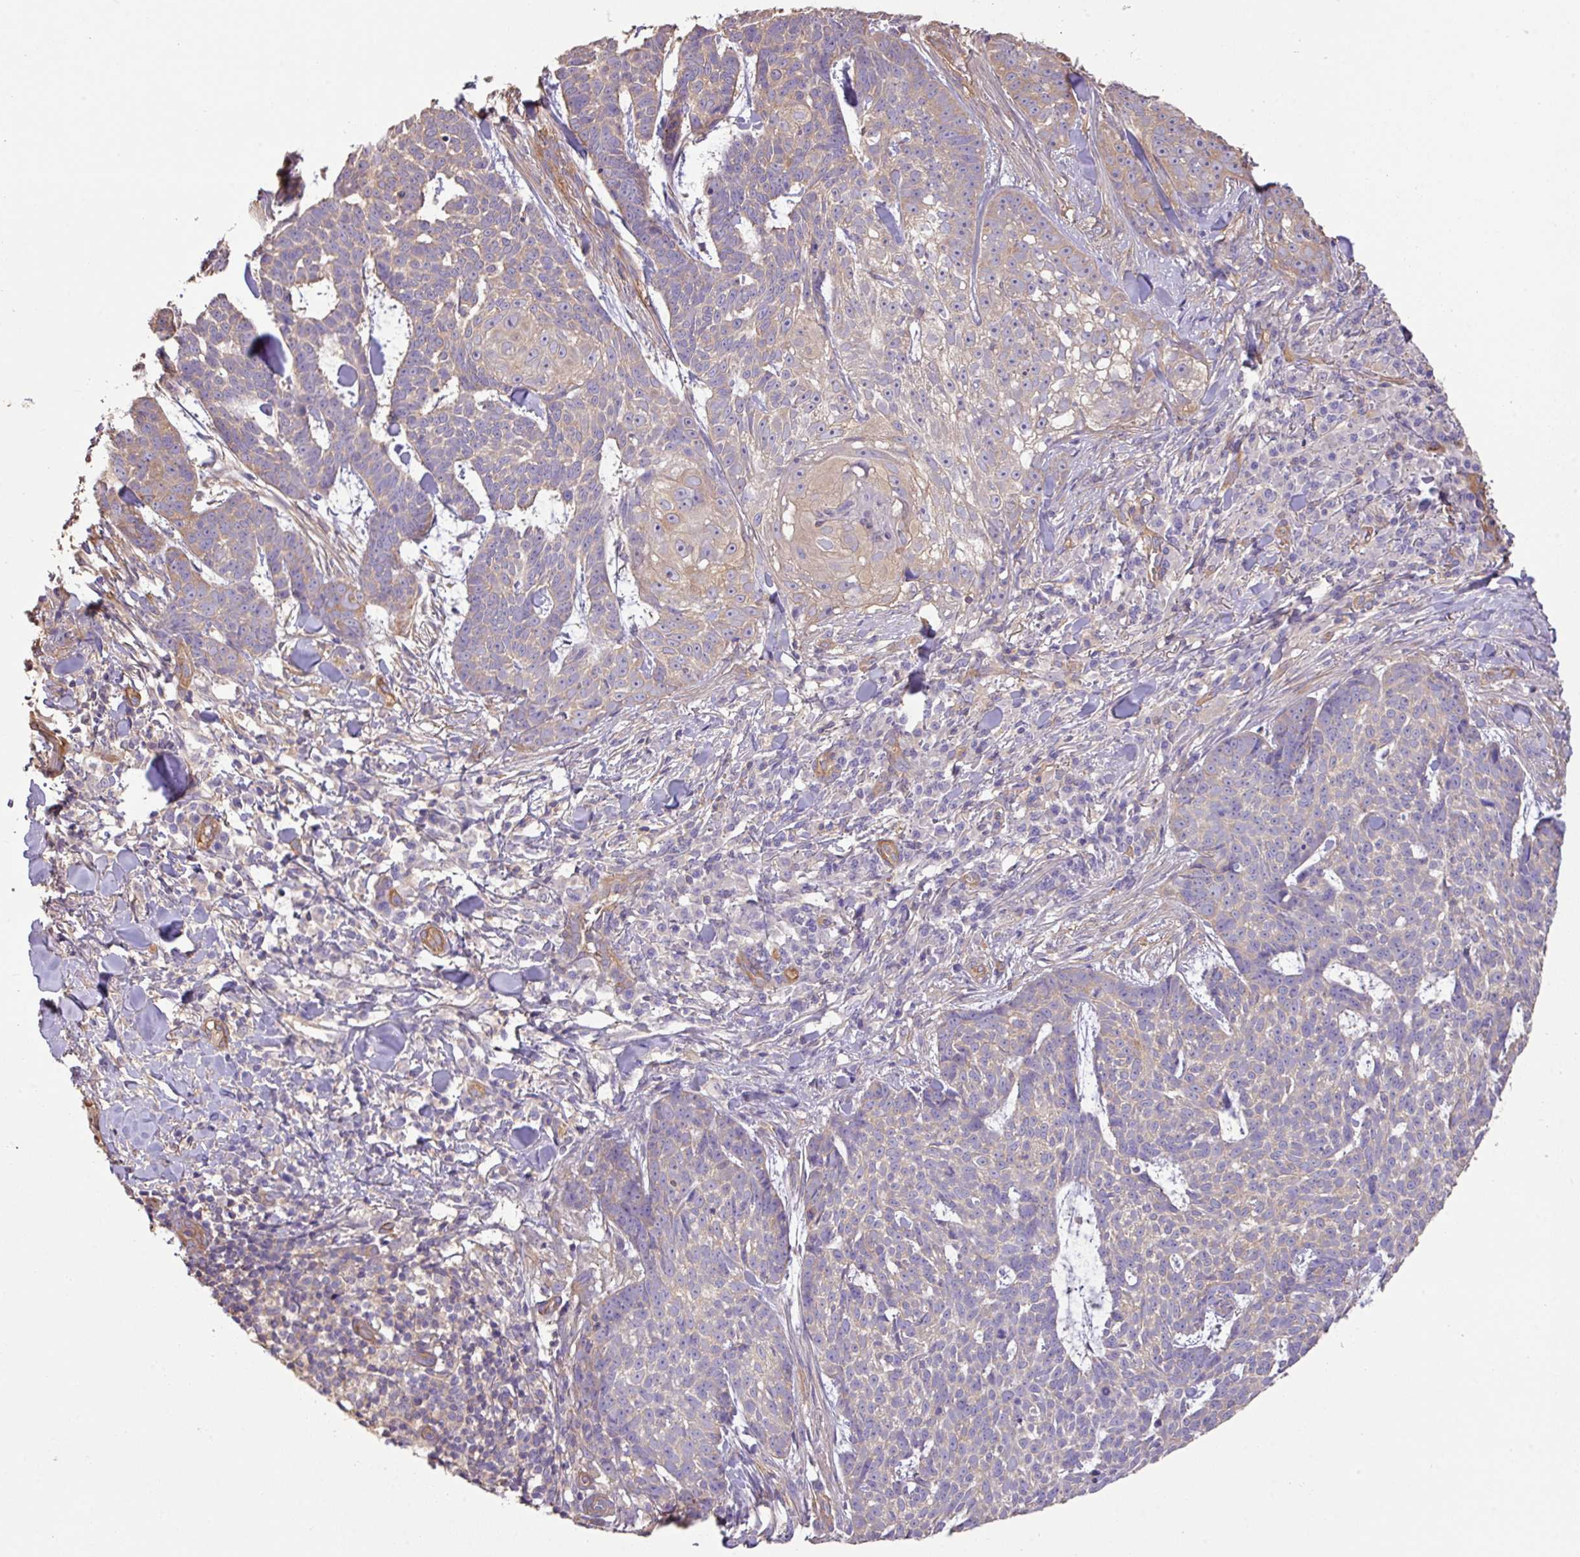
{"staining": {"intensity": "weak", "quantity": "<25%", "location": "cytoplasmic/membranous"}, "tissue": "skin cancer", "cell_type": "Tumor cells", "image_type": "cancer", "snomed": [{"axis": "morphology", "description": "Basal cell carcinoma"}, {"axis": "topography", "description": "Skin"}], "caption": "This is a micrograph of IHC staining of skin basal cell carcinoma, which shows no expression in tumor cells.", "gene": "CALML4", "patient": {"sex": "female", "age": 93}}